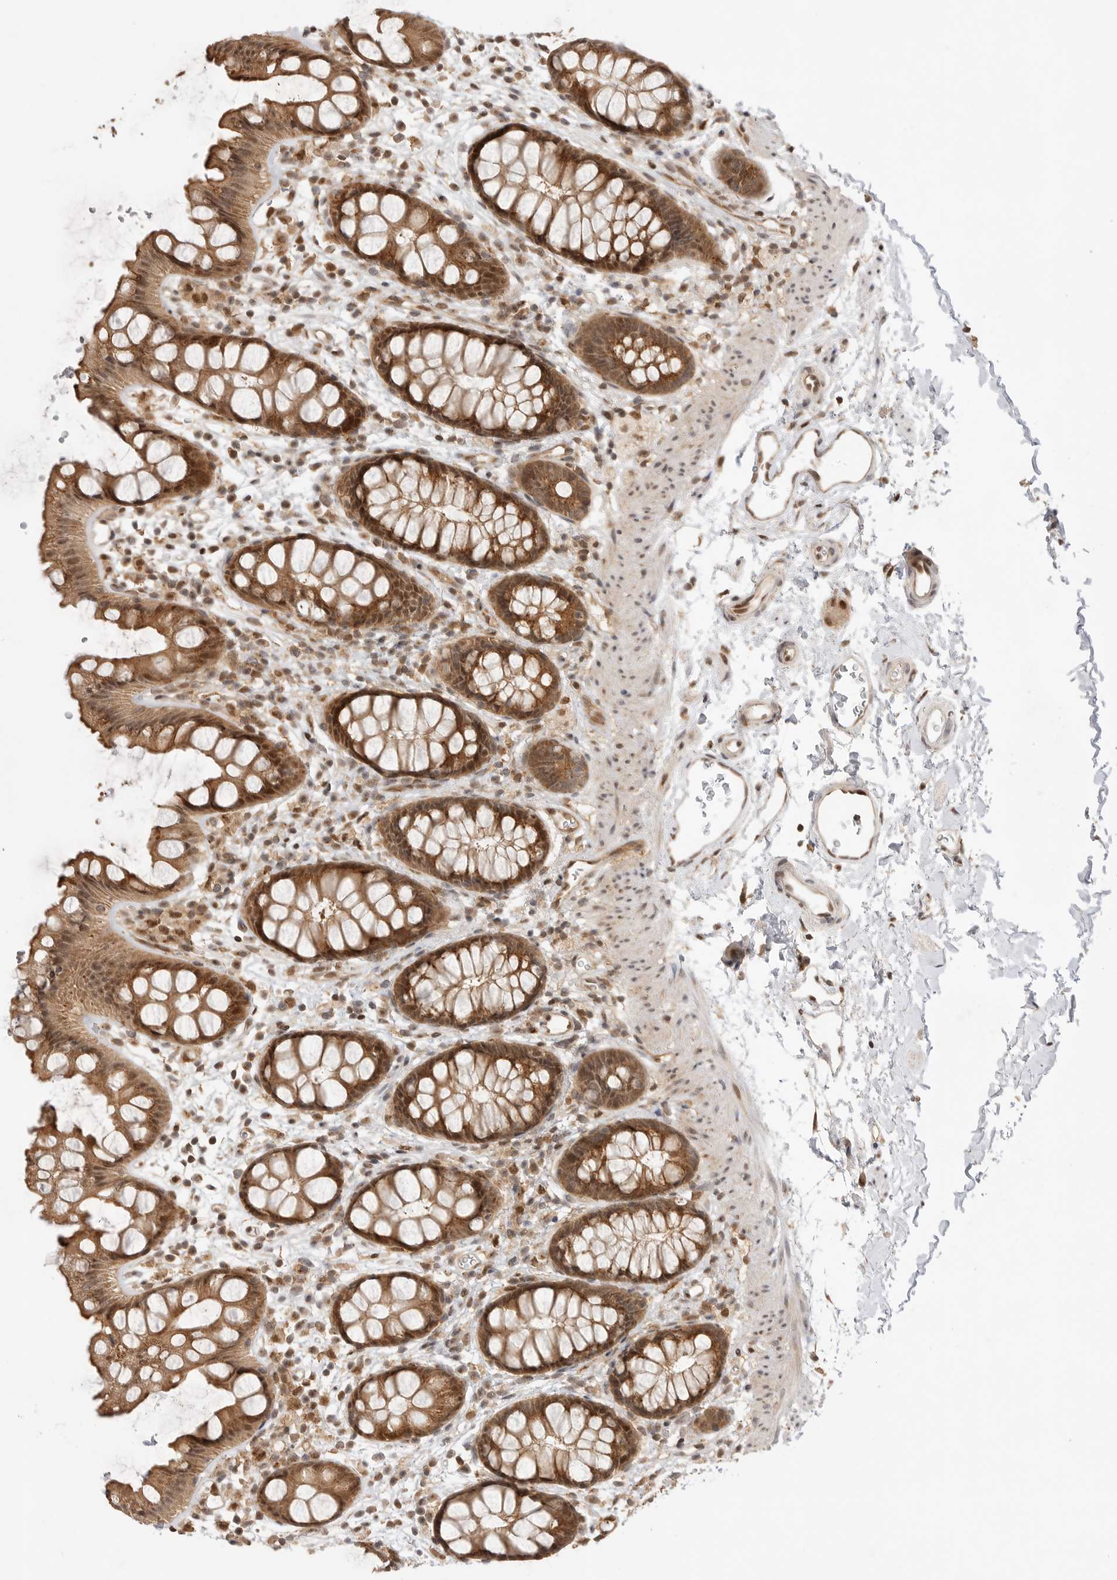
{"staining": {"intensity": "moderate", "quantity": ">75%", "location": "cytoplasmic/membranous"}, "tissue": "rectum", "cell_type": "Glandular cells", "image_type": "normal", "snomed": [{"axis": "morphology", "description": "Normal tissue, NOS"}, {"axis": "topography", "description": "Rectum"}], "caption": "Benign rectum displays moderate cytoplasmic/membranous staining in approximately >75% of glandular cells.", "gene": "ALKAL1", "patient": {"sex": "female", "age": 65}}